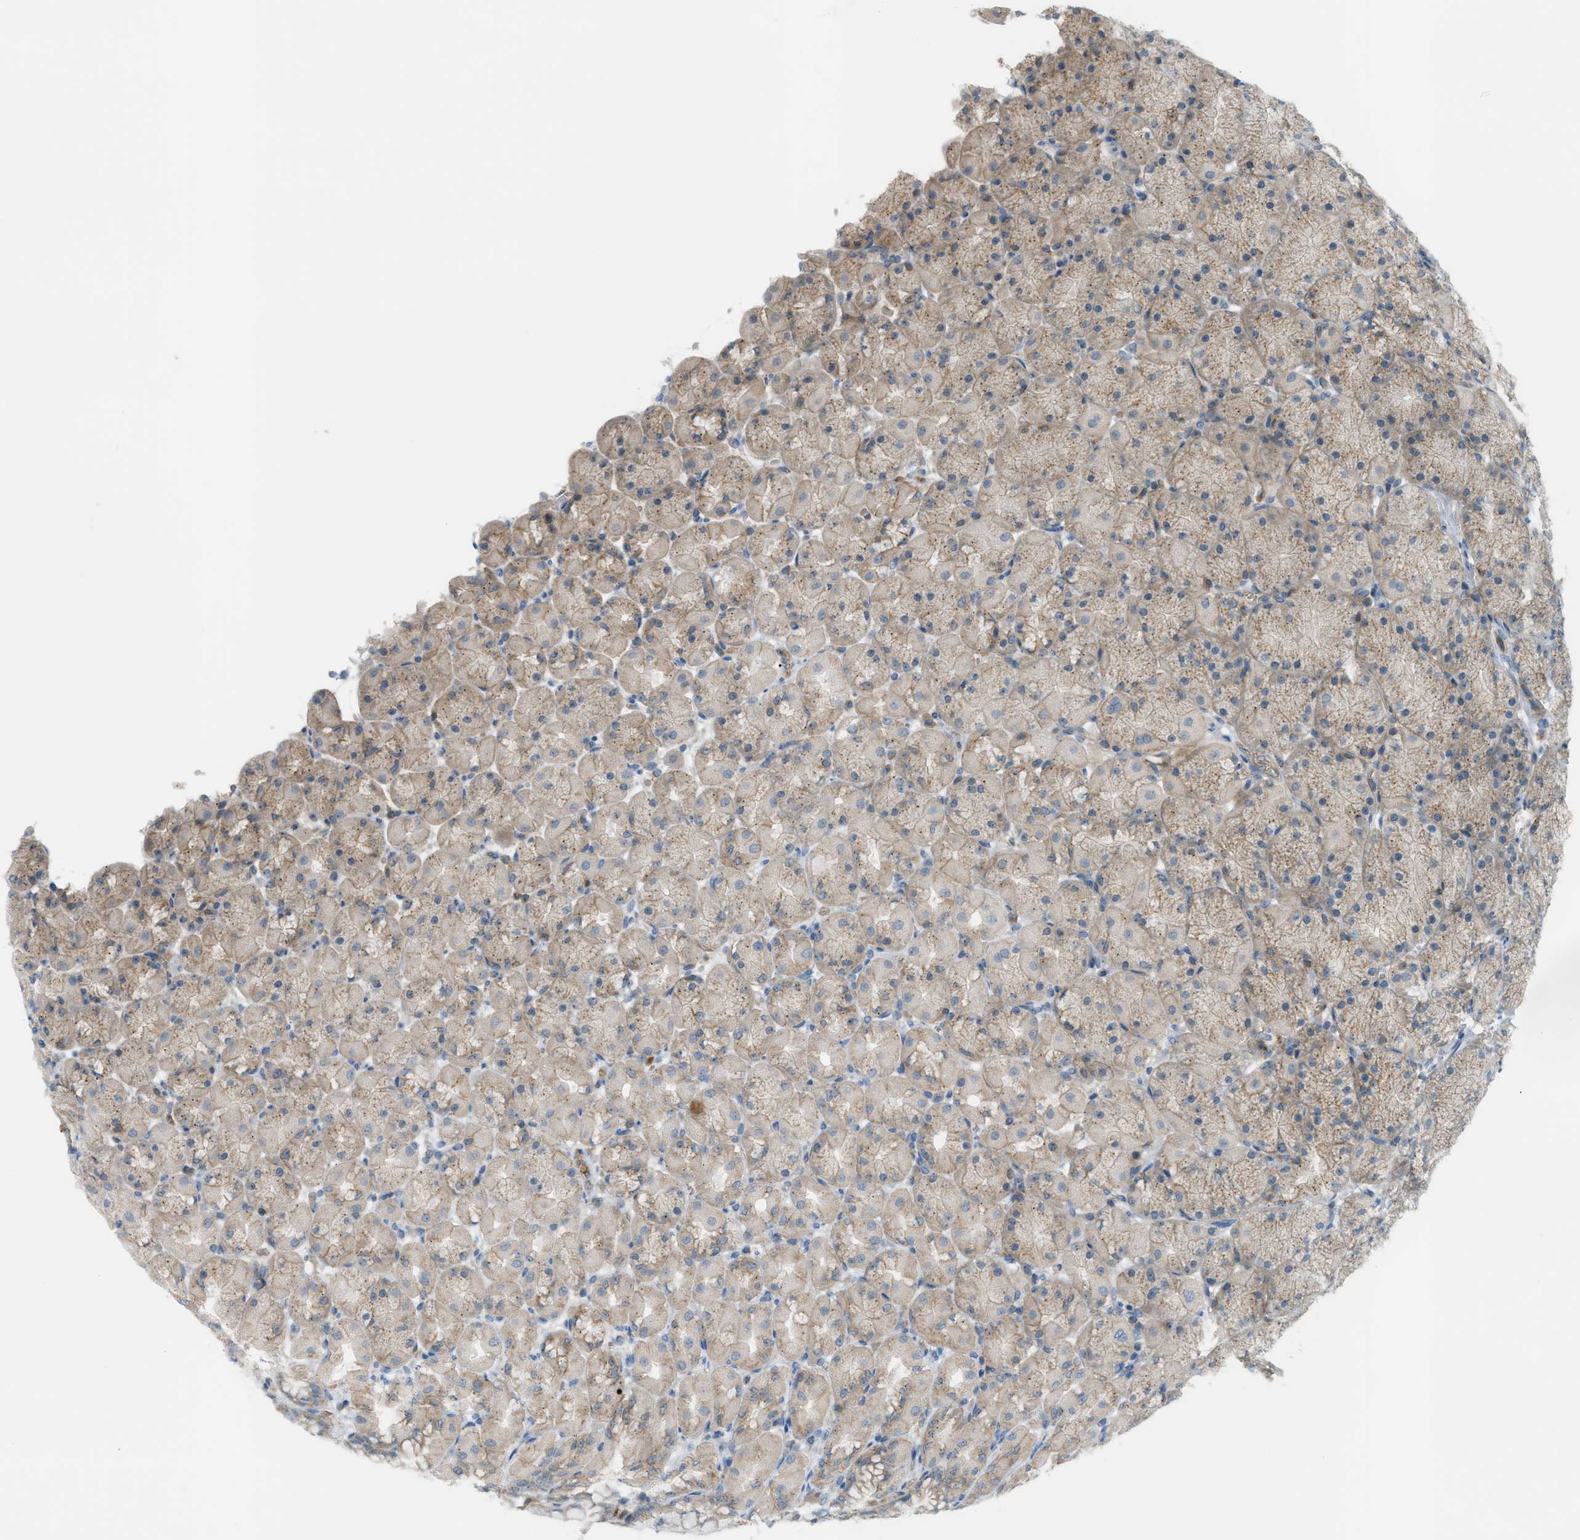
{"staining": {"intensity": "weak", "quantity": ">75%", "location": "cytoplasmic/membranous"}, "tissue": "stomach", "cell_type": "Glandular cells", "image_type": "normal", "snomed": [{"axis": "morphology", "description": "Normal tissue, NOS"}, {"axis": "topography", "description": "Stomach, upper"}], "caption": "Brown immunohistochemical staining in benign human stomach reveals weak cytoplasmic/membranous positivity in approximately >75% of glandular cells. Ihc stains the protein of interest in brown and the nuclei are stained blue.", "gene": "GRK6", "patient": {"sex": "female", "age": 56}}